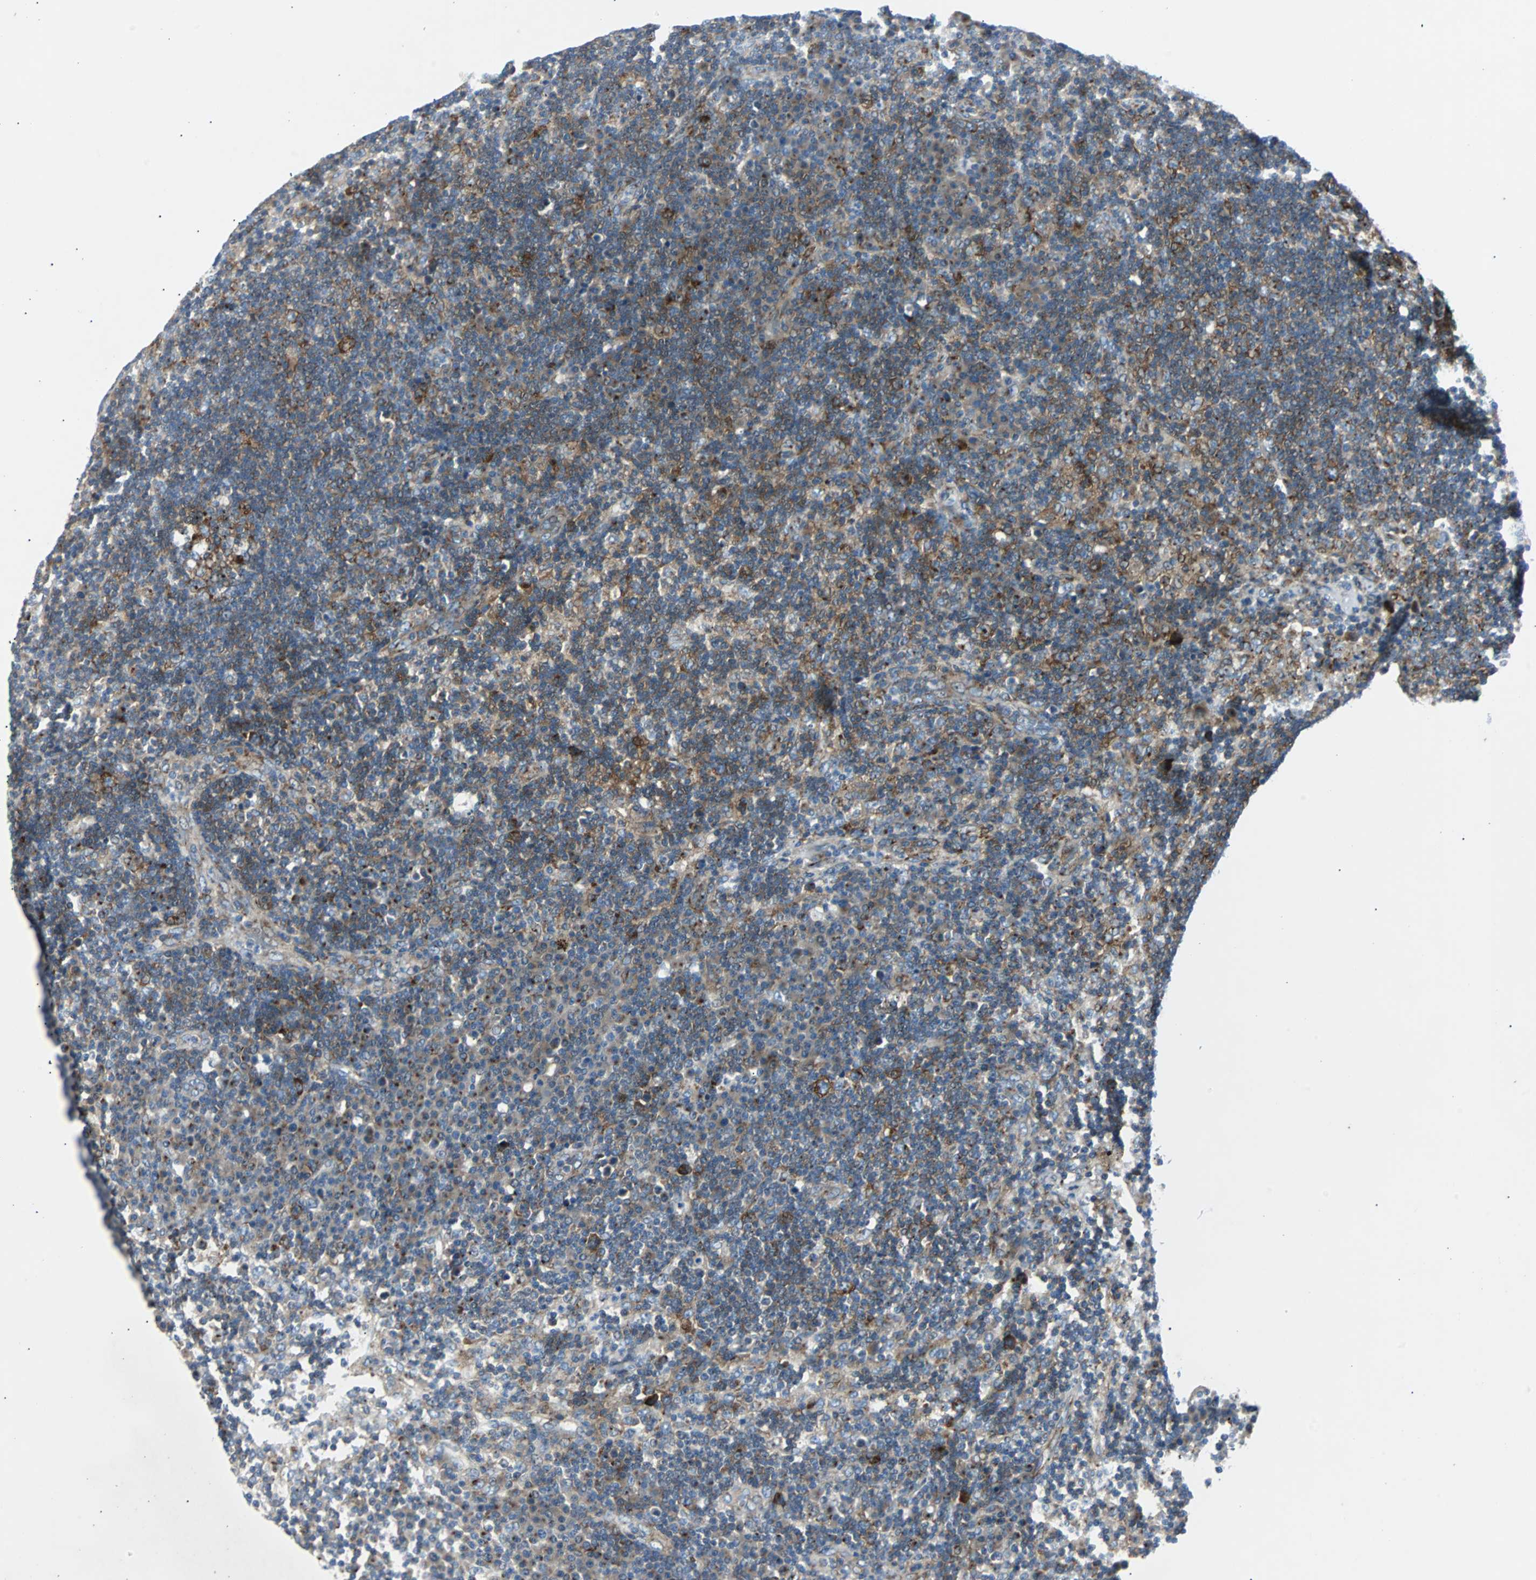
{"staining": {"intensity": "moderate", "quantity": "25%-75%", "location": "cytoplasmic/membranous,nuclear"}, "tissue": "lymph node", "cell_type": "Germinal center cells", "image_type": "normal", "snomed": [{"axis": "morphology", "description": "Normal tissue, NOS"}, {"axis": "morphology", "description": "Squamous cell carcinoma, metastatic, NOS"}, {"axis": "topography", "description": "Lymph node"}], "caption": "Lymph node stained for a protein (brown) reveals moderate cytoplasmic/membranous,nuclear positive expression in approximately 25%-75% of germinal center cells.", "gene": "BBC3", "patient": {"sex": "female", "age": 53}}